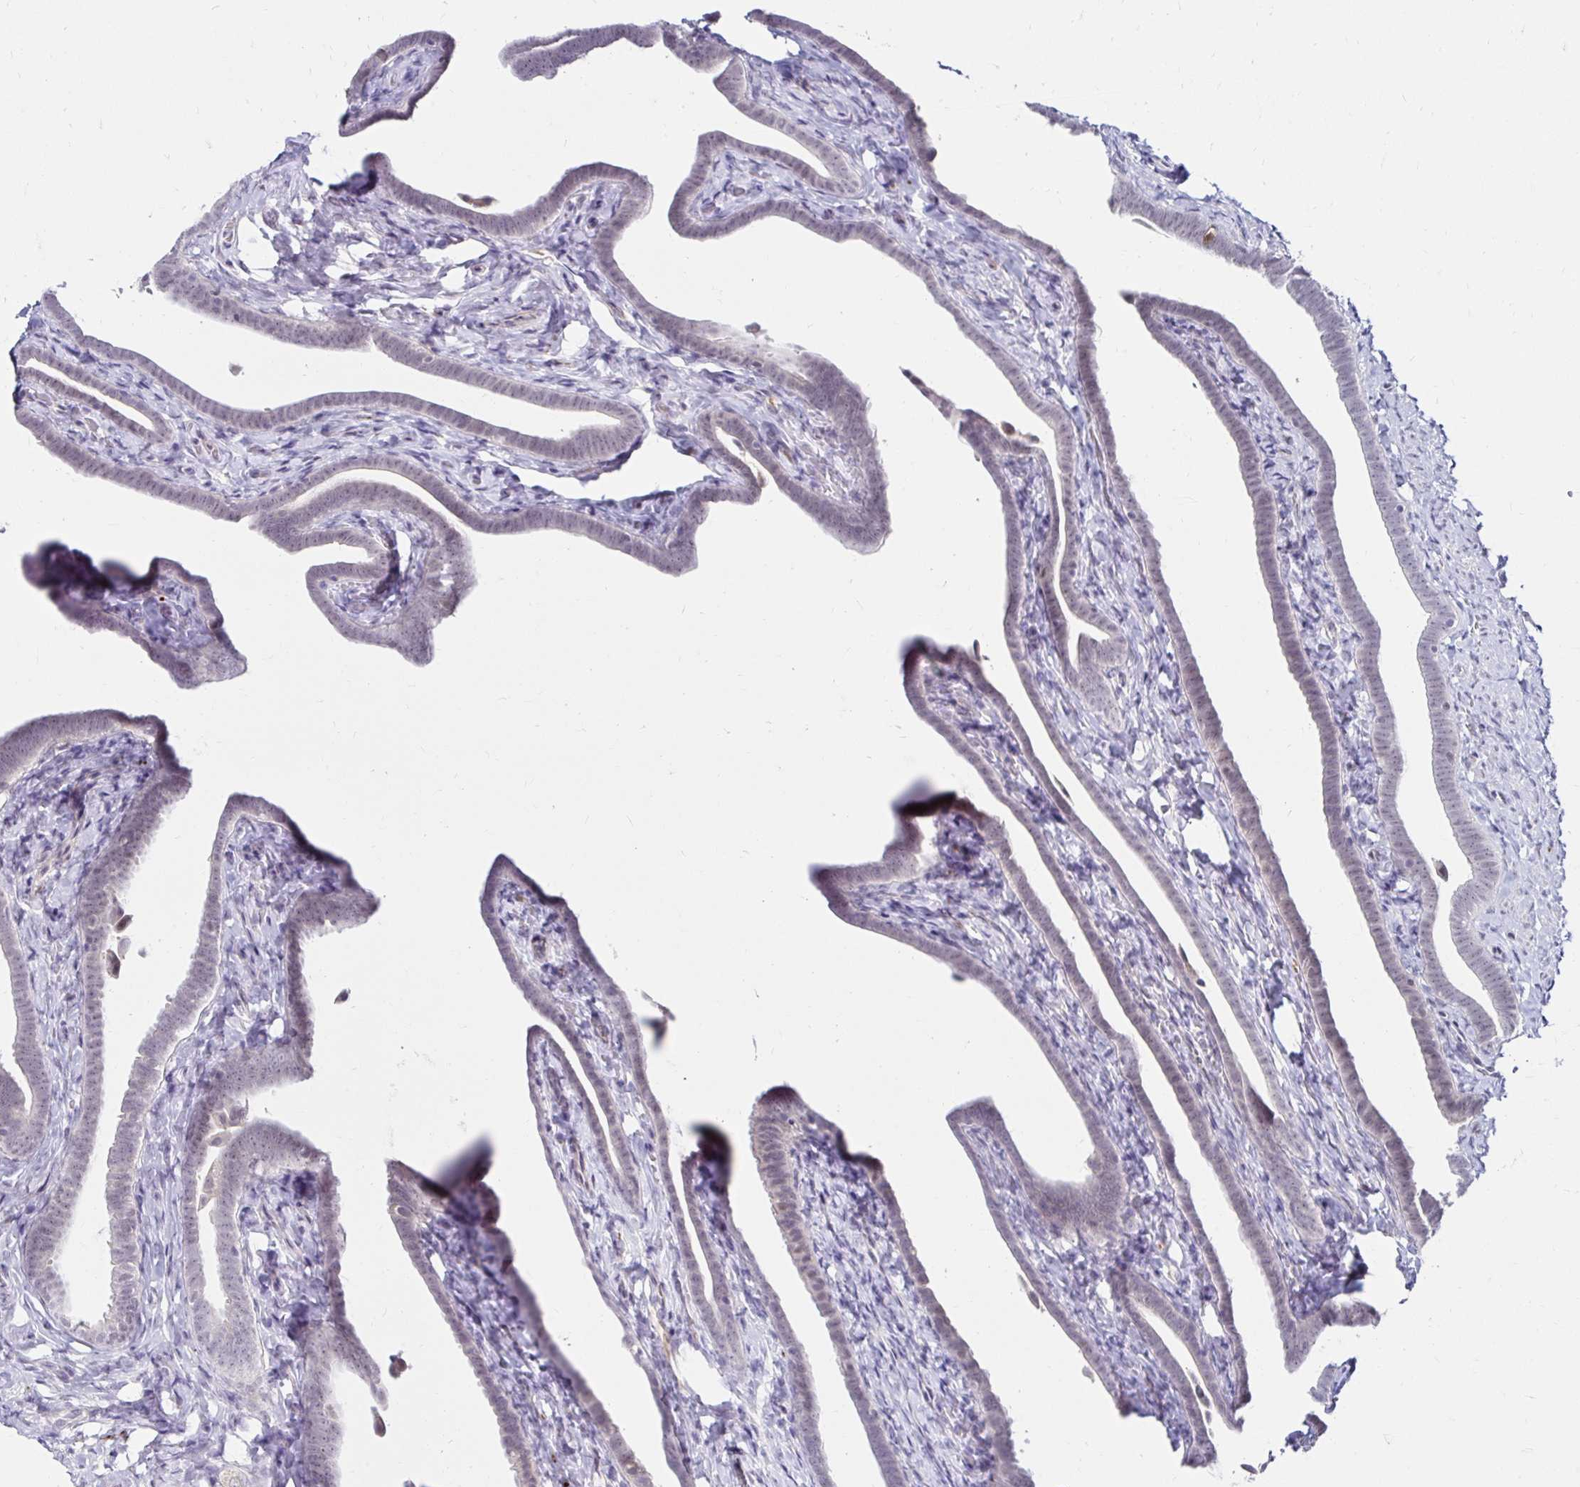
{"staining": {"intensity": "negative", "quantity": "none", "location": "none"}, "tissue": "fallopian tube", "cell_type": "Glandular cells", "image_type": "normal", "snomed": [{"axis": "morphology", "description": "Normal tissue, NOS"}, {"axis": "topography", "description": "Fallopian tube"}], "caption": "This is an immunohistochemistry histopathology image of normal human fallopian tube. There is no expression in glandular cells.", "gene": "GUCY1A1", "patient": {"sex": "female", "age": 69}}